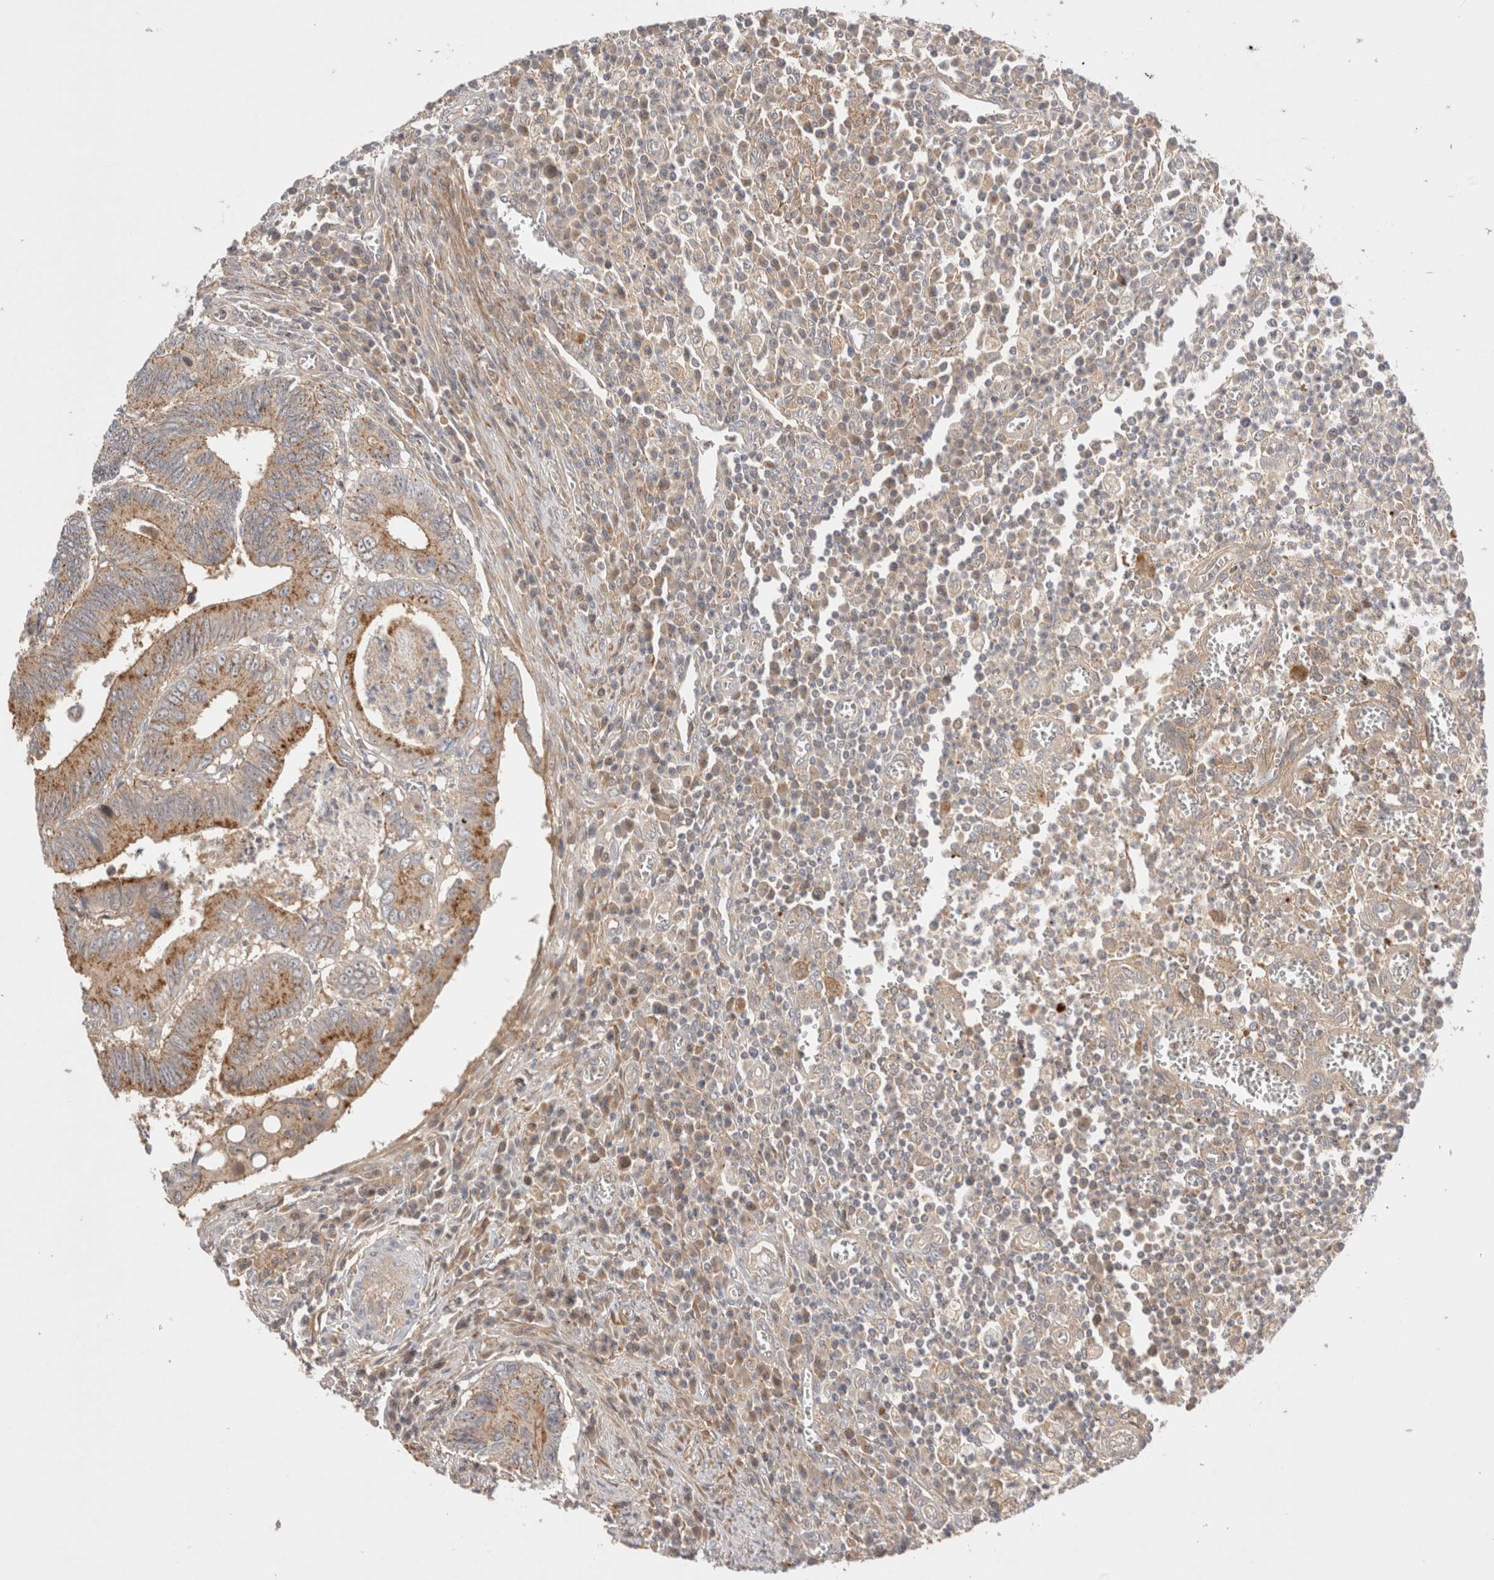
{"staining": {"intensity": "moderate", "quantity": ">75%", "location": "cytoplasmic/membranous"}, "tissue": "colorectal cancer", "cell_type": "Tumor cells", "image_type": "cancer", "snomed": [{"axis": "morphology", "description": "Inflammation, NOS"}, {"axis": "morphology", "description": "Adenocarcinoma, NOS"}, {"axis": "topography", "description": "Colon"}], "caption": "Moderate cytoplasmic/membranous protein staining is present in about >75% of tumor cells in adenocarcinoma (colorectal).", "gene": "VPS28", "patient": {"sex": "male", "age": 72}}